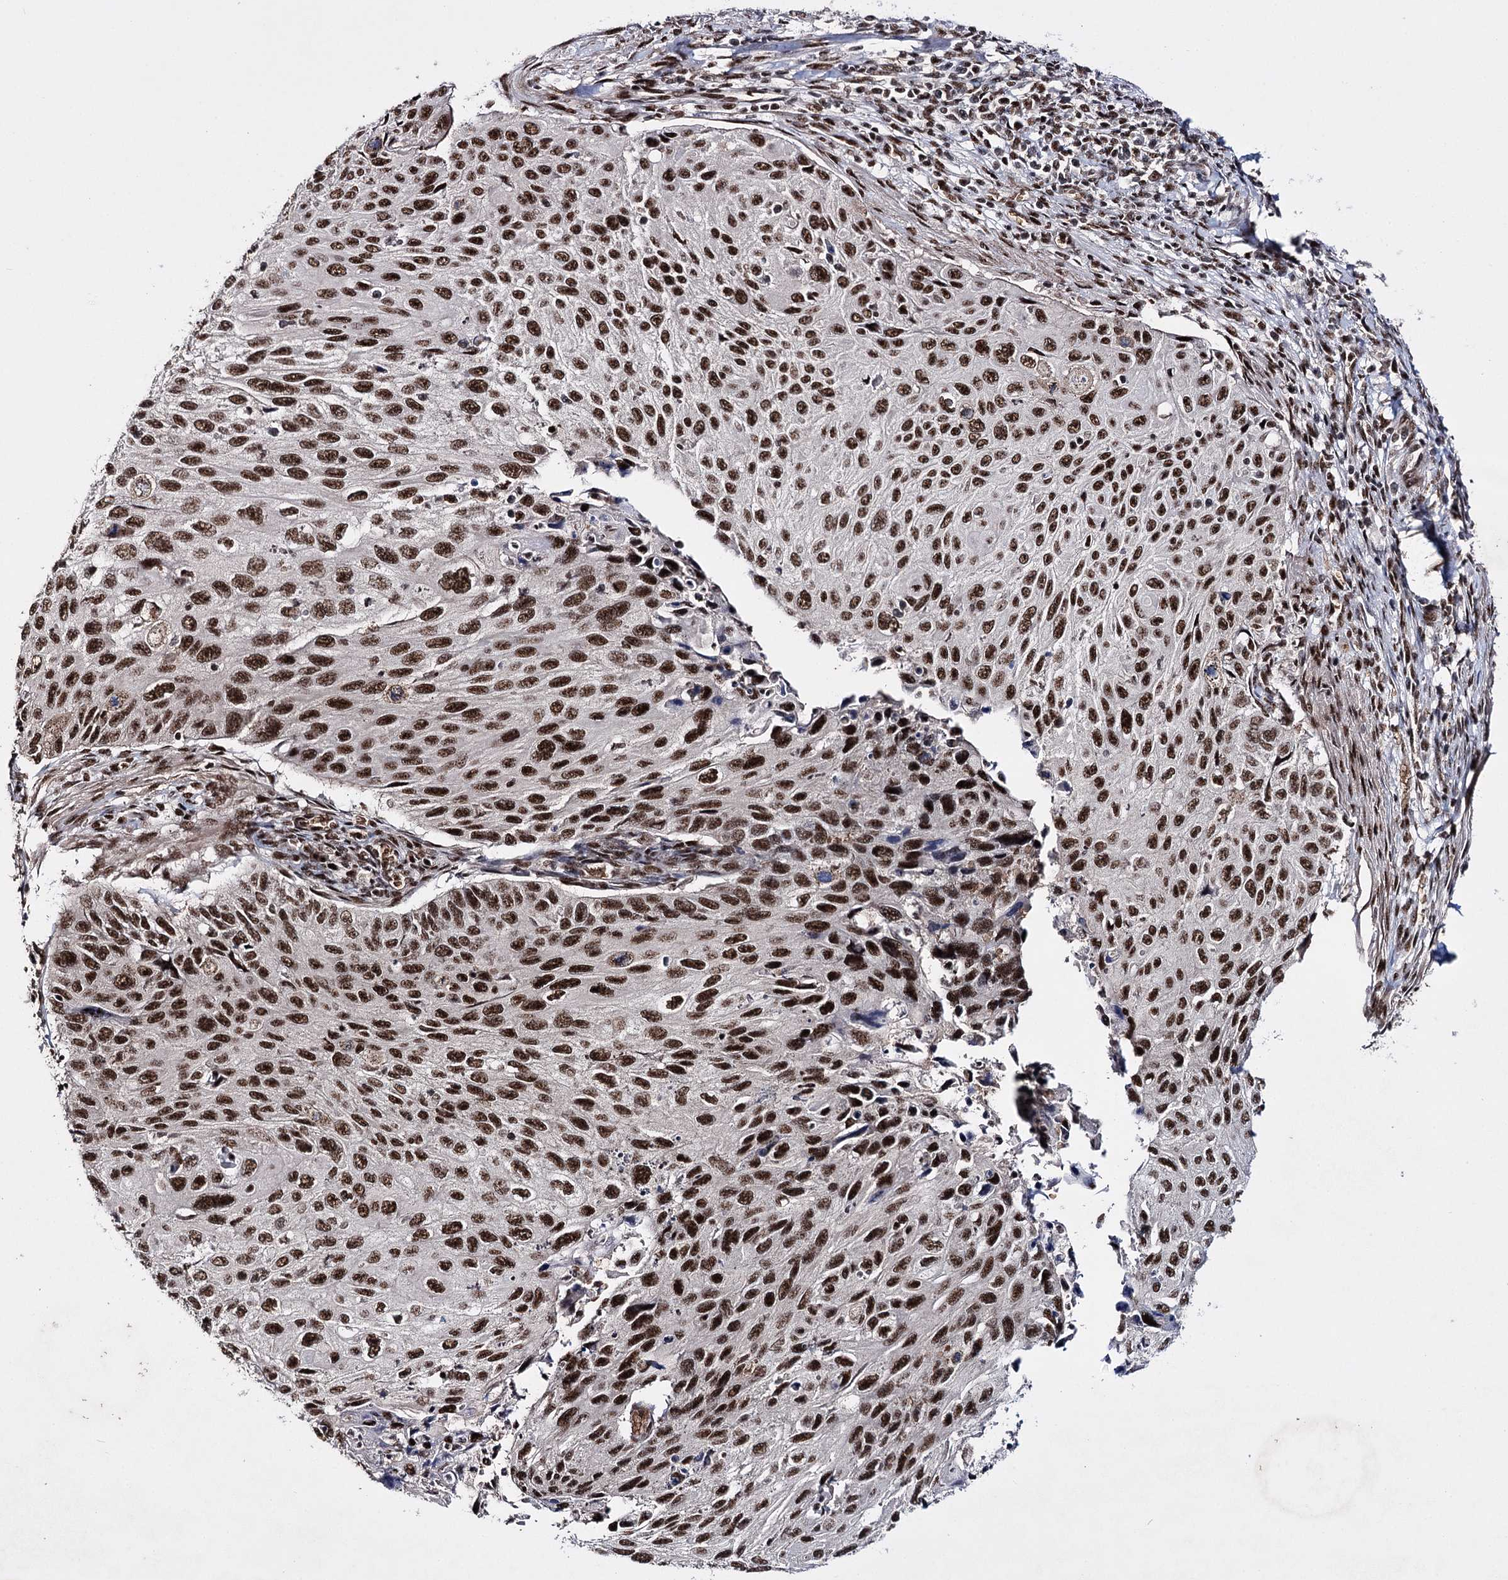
{"staining": {"intensity": "strong", "quantity": ">75%", "location": "nuclear"}, "tissue": "cervical cancer", "cell_type": "Tumor cells", "image_type": "cancer", "snomed": [{"axis": "morphology", "description": "Squamous cell carcinoma, NOS"}, {"axis": "topography", "description": "Cervix"}], "caption": "High-power microscopy captured an immunohistochemistry photomicrograph of cervical cancer, revealing strong nuclear positivity in about >75% of tumor cells. Using DAB (brown) and hematoxylin (blue) stains, captured at high magnification using brightfield microscopy.", "gene": "PRPF40A", "patient": {"sex": "female", "age": 70}}